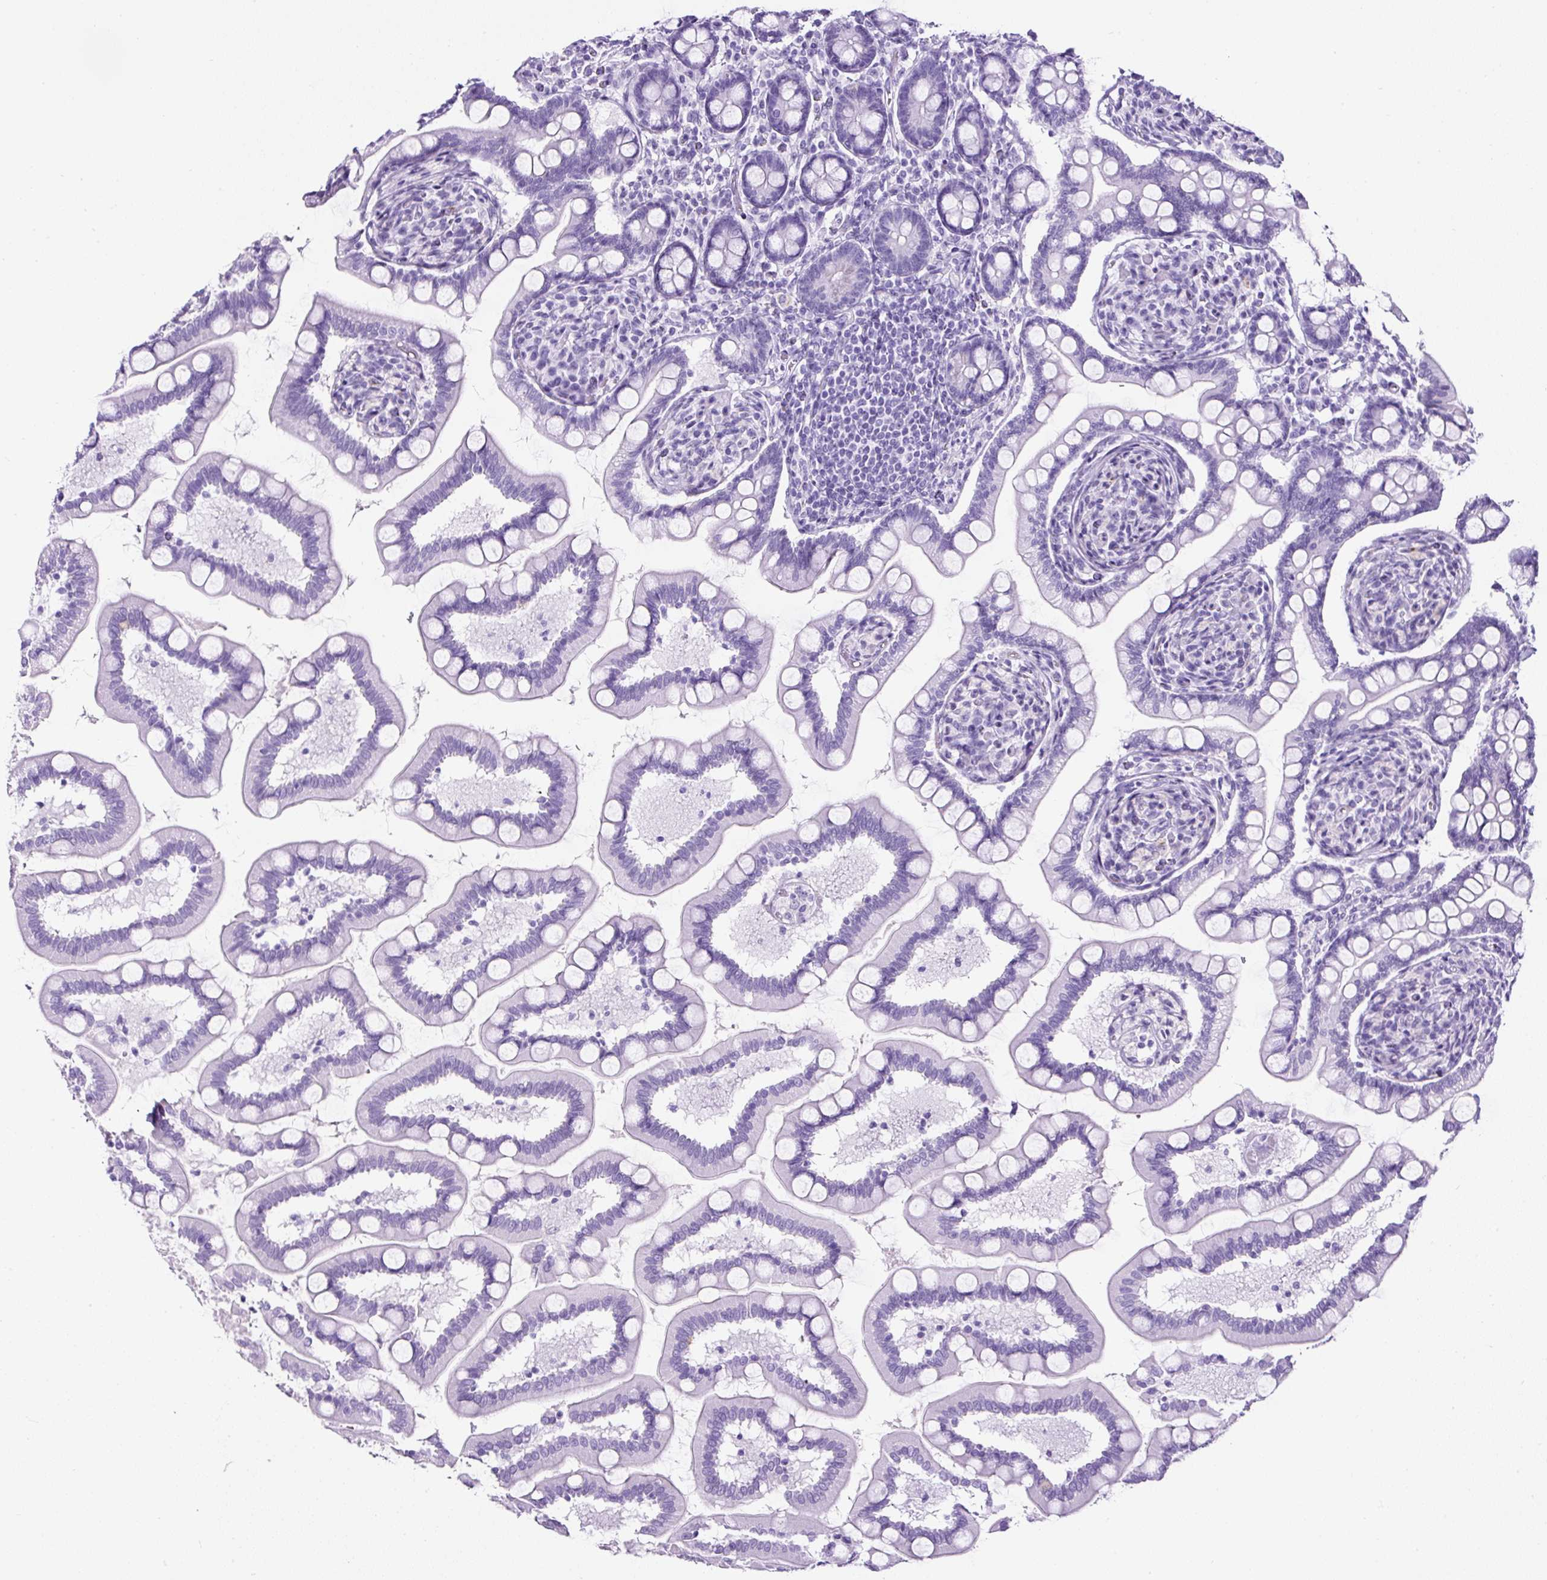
{"staining": {"intensity": "negative", "quantity": "none", "location": "none"}, "tissue": "small intestine", "cell_type": "Glandular cells", "image_type": "normal", "snomed": [{"axis": "morphology", "description": "Normal tissue, NOS"}, {"axis": "topography", "description": "Small intestine"}], "caption": "A high-resolution histopathology image shows immunohistochemistry (IHC) staining of benign small intestine, which reveals no significant expression in glandular cells. Brightfield microscopy of immunohistochemistry (IHC) stained with DAB (brown) and hematoxylin (blue), captured at high magnification.", "gene": "TMEM200B", "patient": {"sex": "female", "age": 64}}